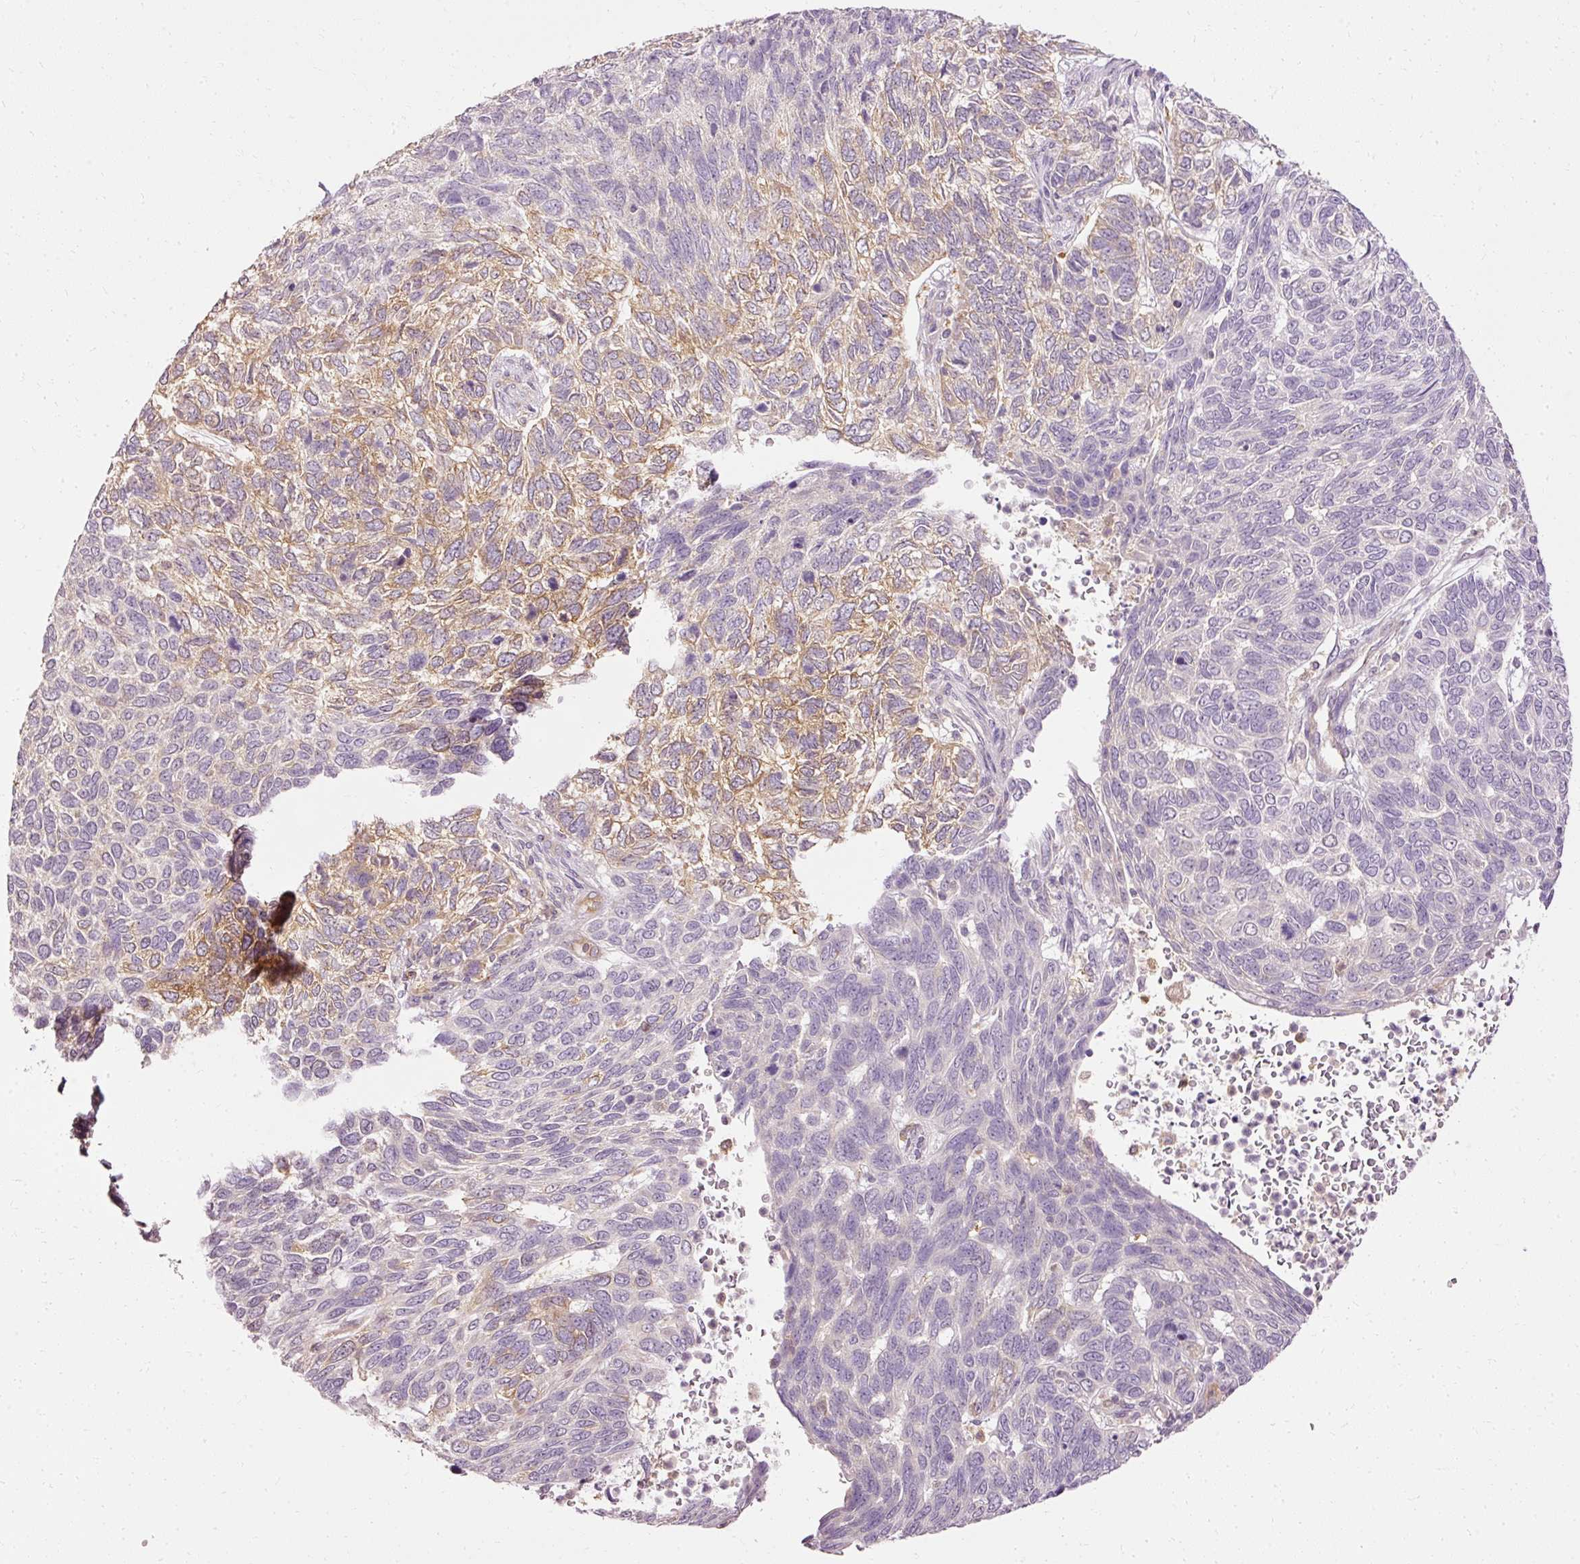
{"staining": {"intensity": "weak", "quantity": "<25%", "location": "cytoplasmic/membranous"}, "tissue": "skin cancer", "cell_type": "Tumor cells", "image_type": "cancer", "snomed": [{"axis": "morphology", "description": "Basal cell carcinoma"}, {"axis": "topography", "description": "Skin"}], "caption": "Histopathology image shows no protein positivity in tumor cells of basal cell carcinoma (skin) tissue. The staining was performed using DAB to visualize the protein expression in brown, while the nuclei were stained in blue with hematoxylin (Magnification: 20x).", "gene": "ARMH3", "patient": {"sex": "female", "age": 65}}